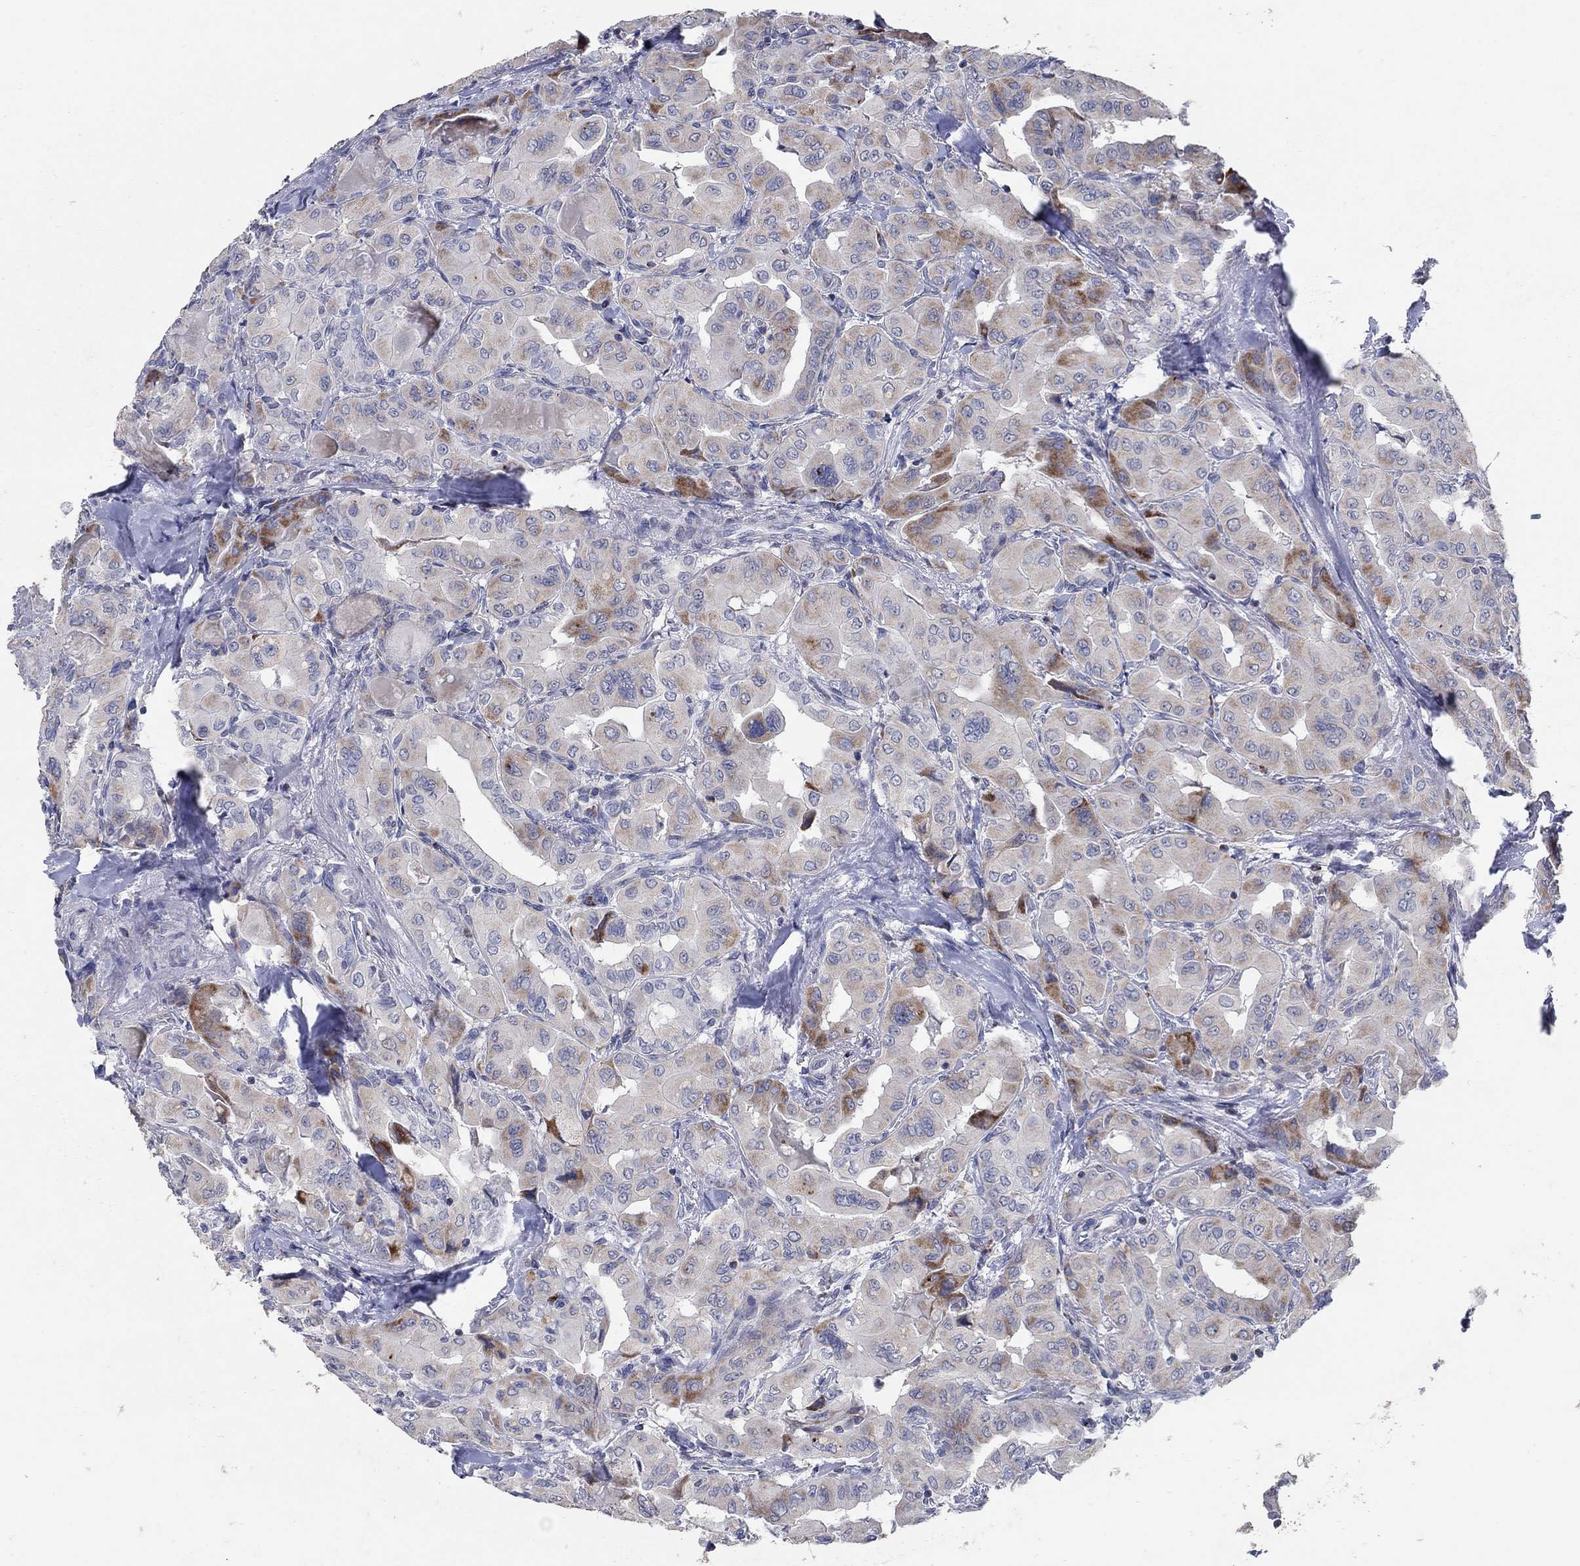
{"staining": {"intensity": "moderate", "quantity": "<25%", "location": "cytoplasmic/membranous"}, "tissue": "thyroid cancer", "cell_type": "Tumor cells", "image_type": "cancer", "snomed": [{"axis": "morphology", "description": "Normal tissue, NOS"}, {"axis": "morphology", "description": "Papillary adenocarcinoma, NOS"}, {"axis": "topography", "description": "Thyroid gland"}], "caption": "Human thyroid cancer (papillary adenocarcinoma) stained for a protein (brown) reveals moderate cytoplasmic/membranous positive staining in about <25% of tumor cells.", "gene": "HMX2", "patient": {"sex": "female", "age": 66}}